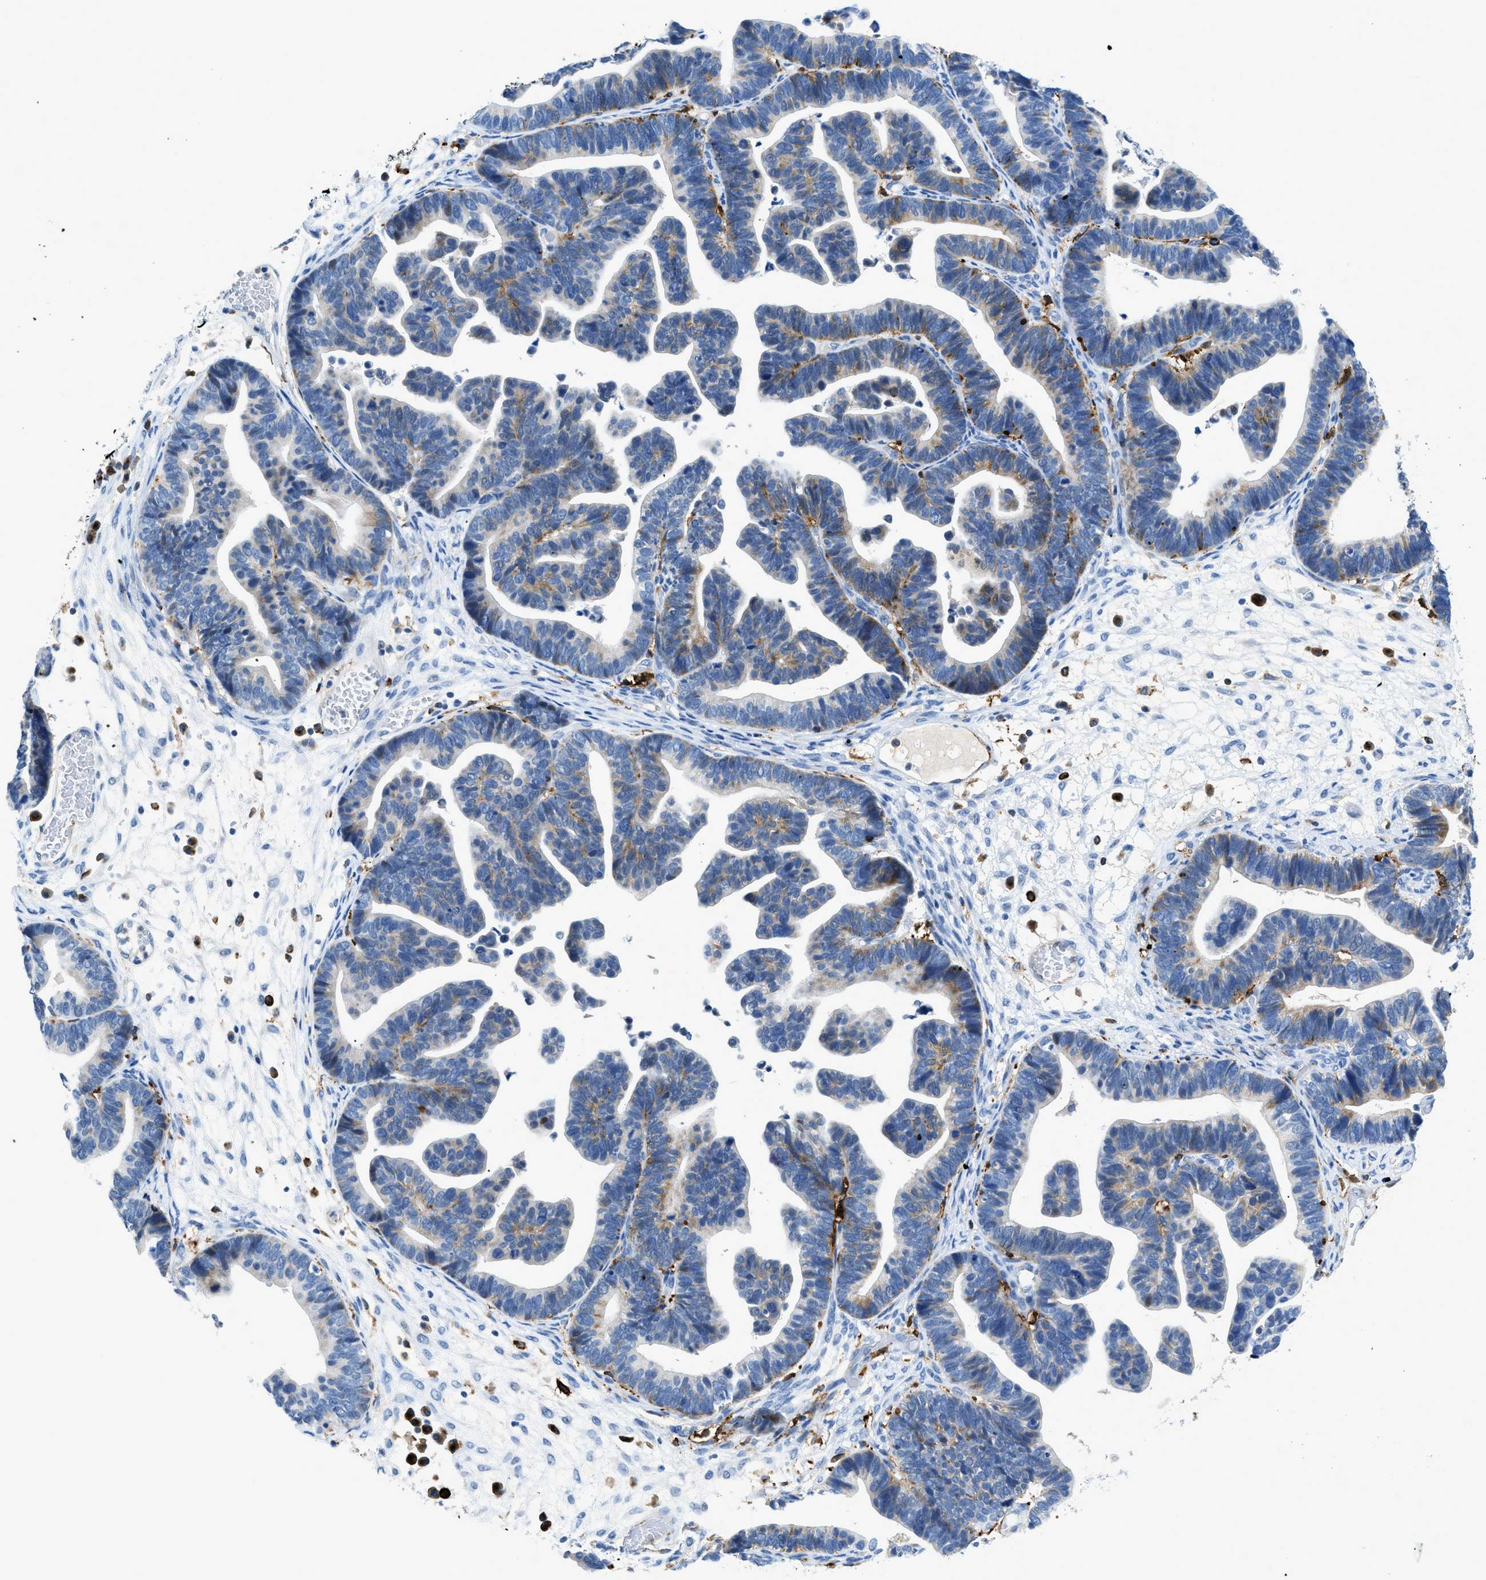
{"staining": {"intensity": "weak", "quantity": "25%-75%", "location": "cytoplasmic/membranous"}, "tissue": "ovarian cancer", "cell_type": "Tumor cells", "image_type": "cancer", "snomed": [{"axis": "morphology", "description": "Cystadenocarcinoma, serous, NOS"}, {"axis": "topography", "description": "Ovary"}], "caption": "IHC staining of ovarian serous cystadenocarcinoma, which displays low levels of weak cytoplasmic/membranous positivity in approximately 25%-75% of tumor cells indicating weak cytoplasmic/membranous protein expression. The staining was performed using DAB (3,3'-diaminobenzidine) (brown) for protein detection and nuclei were counterstained in hematoxylin (blue).", "gene": "CD226", "patient": {"sex": "female", "age": 56}}